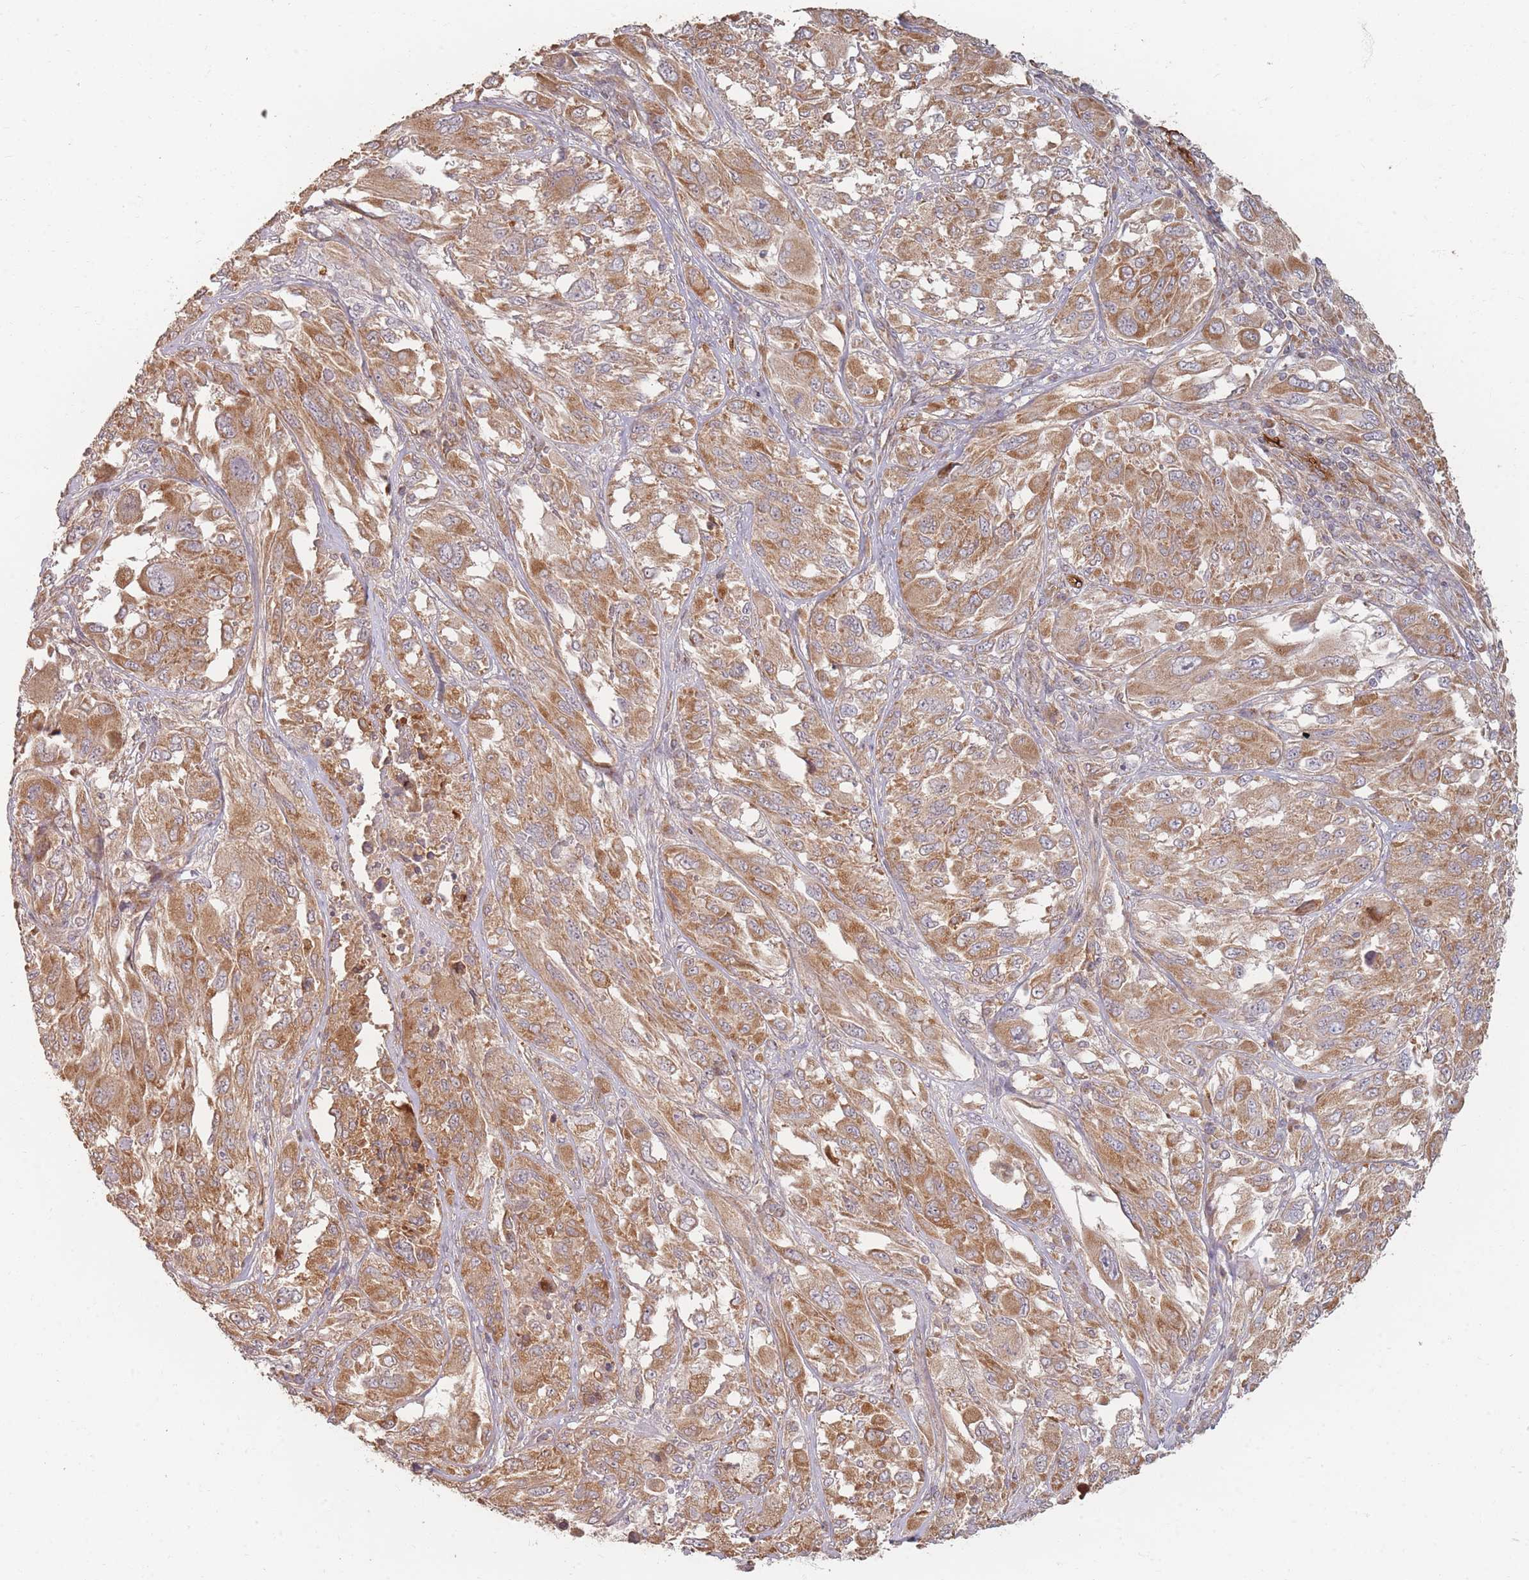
{"staining": {"intensity": "moderate", "quantity": ">75%", "location": "cytoplasmic/membranous"}, "tissue": "melanoma", "cell_type": "Tumor cells", "image_type": "cancer", "snomed": [{"axis": "morphology", "description": "Malignant melanoma, NOS"}, {"axis": "topography", "description": "Skin"}], "caption": "IHC histopathology image of human malignant melanoma stained for a protein (brown), which reveals medium levels of moderate cytoplasmic/membranous staining in about >75% of tumor cells.", "gene": "MRPS6", "patient": {"sex": "female", "age": 91}}